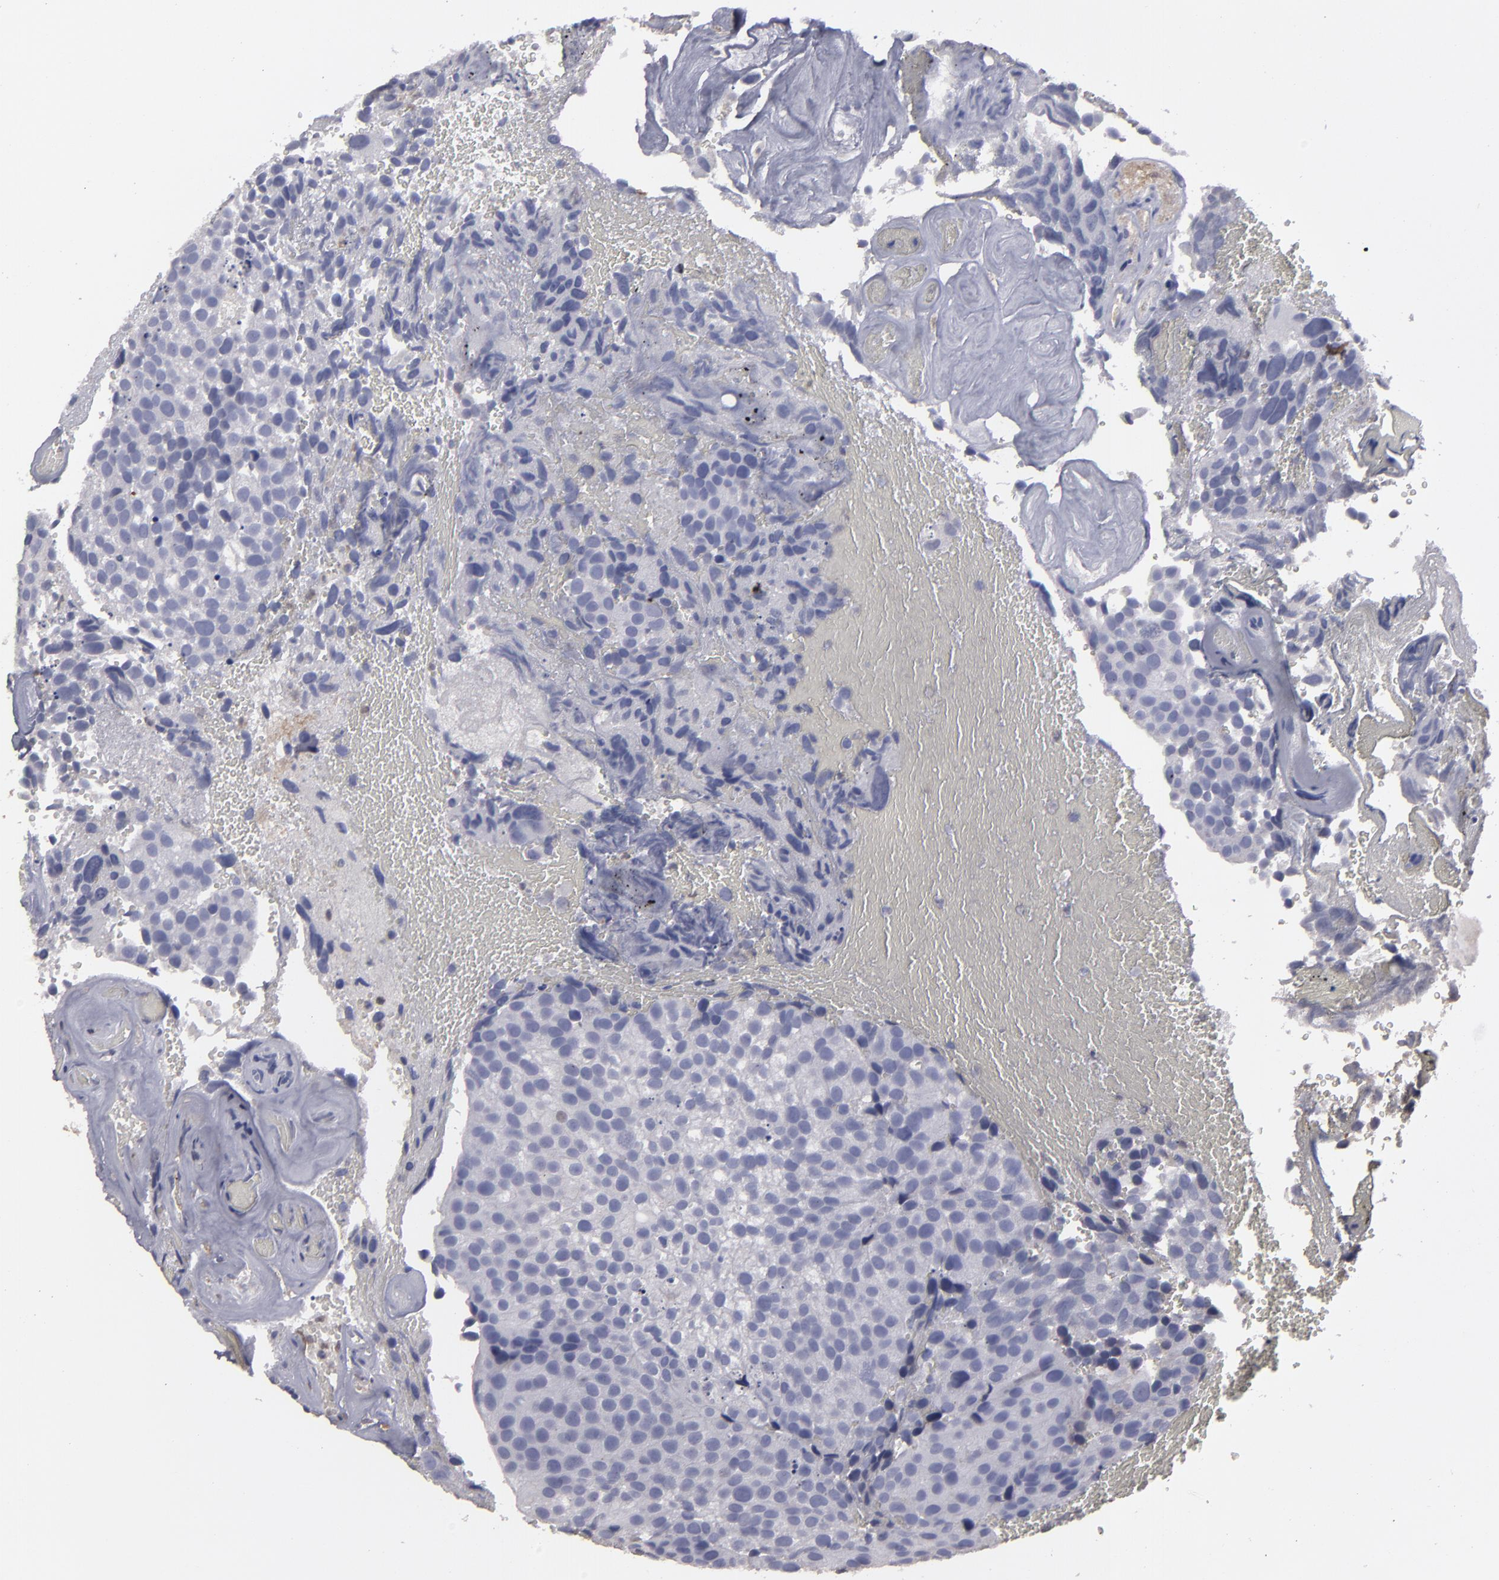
{"staining": {"intensity": "negative", "quantity": "none", "location": "none"}, "tissue": "urothelial cancer", "cell_type": "Tumor cells", "image_type": "cancer", "snomed": [{"axis": "morphology", "description": "Urothelial carcinoma, High grade"}, {"axis": "topography", "description": "Urinary bladder"}], "caption": "Photomicrograph shows no significant protein expression in tumor cells of urothelial carcinoma (high-grade).", "gene": "SEMA3G", "patient": {"sex": "male", "age": 72}}